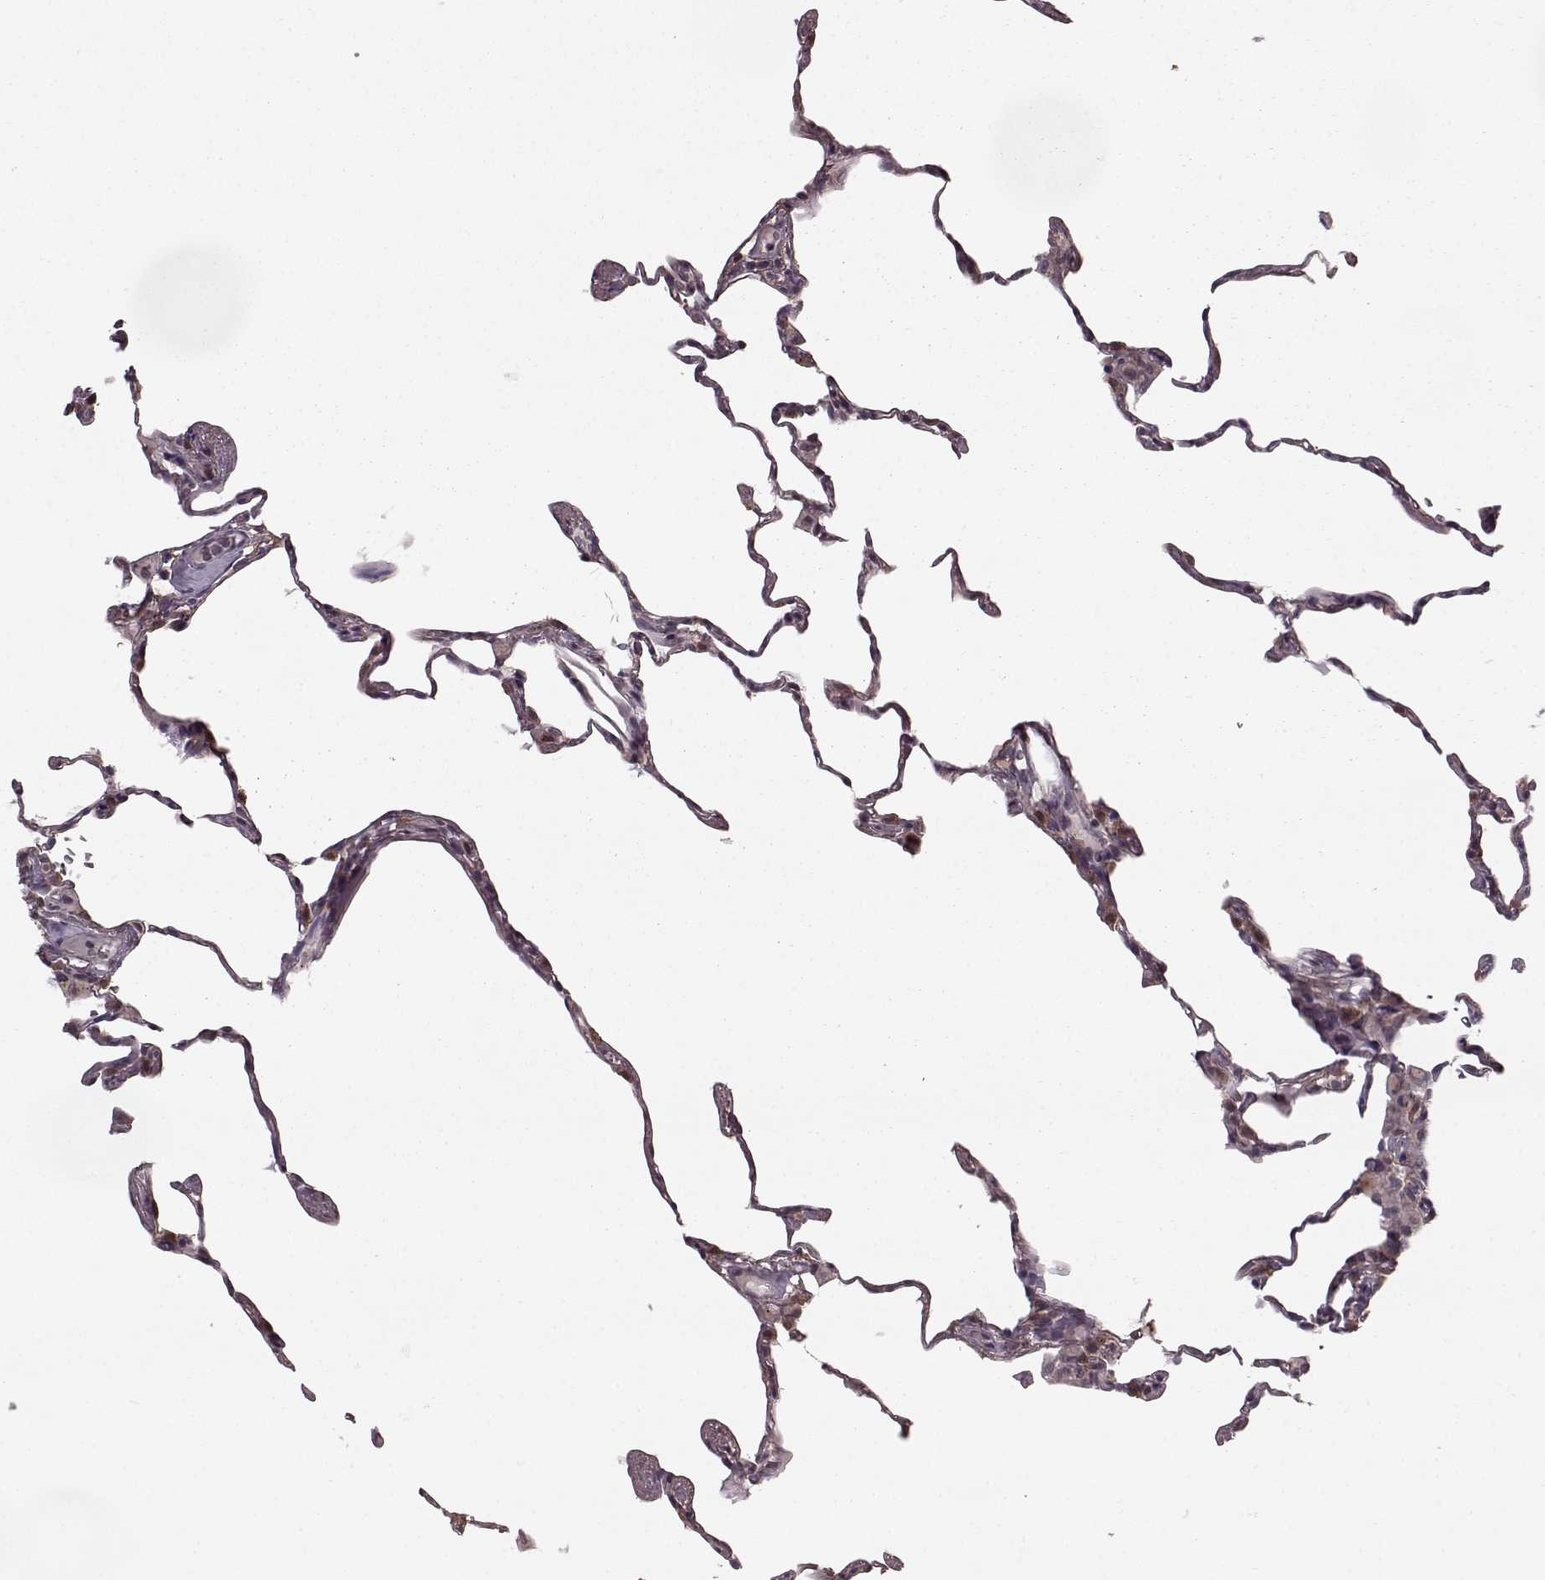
{"staining": {"intensity": "negative", "quantity": "none", "location": "none"}, "tissue": "lung", "cell_type": "Alveolar cells", "image_type": "normal", "snomed": [{"axis": "morphology", "description": "Normal tissue, NOS"}, {"axis": "topography", "description": "Lung"}], "caption": "A high-resolution photomicrograph shows immunohistochemistry staining of unremarkable lung, which exhibits no significant positivity in alveolar cells.", "gene": "GSS", "patient": {"sex": "female", "age": 57}}